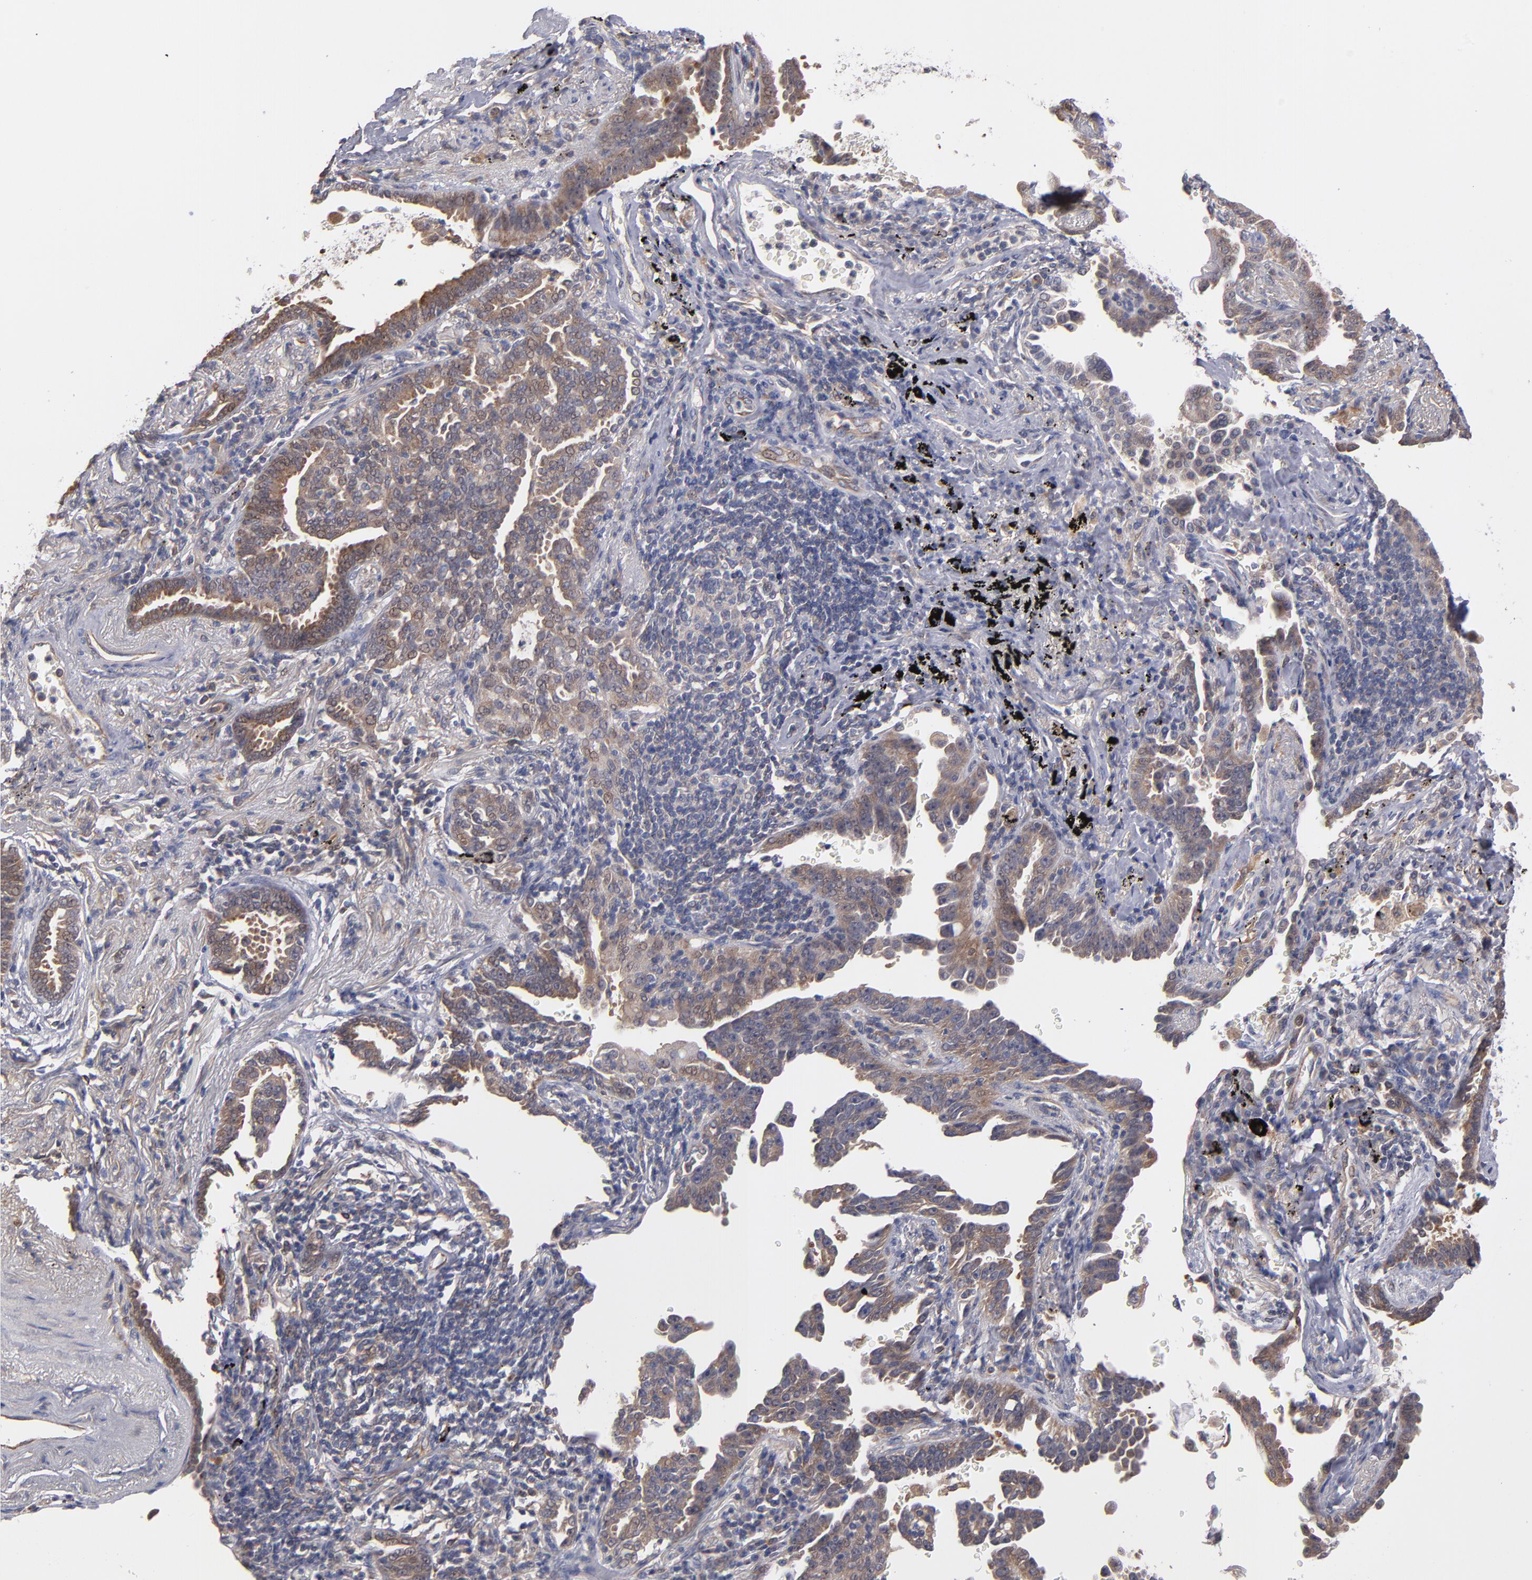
{"staining": {"intensity": "moderate", "quantity": ">75%", "location": "cytoplasmic/membranous"}, "tissue": "lung cancer", "cell_type": "Tumor cells", "image_type": "cancer", "snomed": [{"axis": "morphology", "description": "Adenocarcinoma, NOS"}, {"axis": "topography", "description": "Lung"}], "caption": "This histopathology image shows adenocarcinoma (lung) stained with immunohistochemistry to label a protein in brown. The cytoplasmic/membranous of tumor cells show moderate positivity for the protein. Nuclei are counter-stained blue.", "gene": "GMFG", "patient": {"sex": "female", "age": 64}}